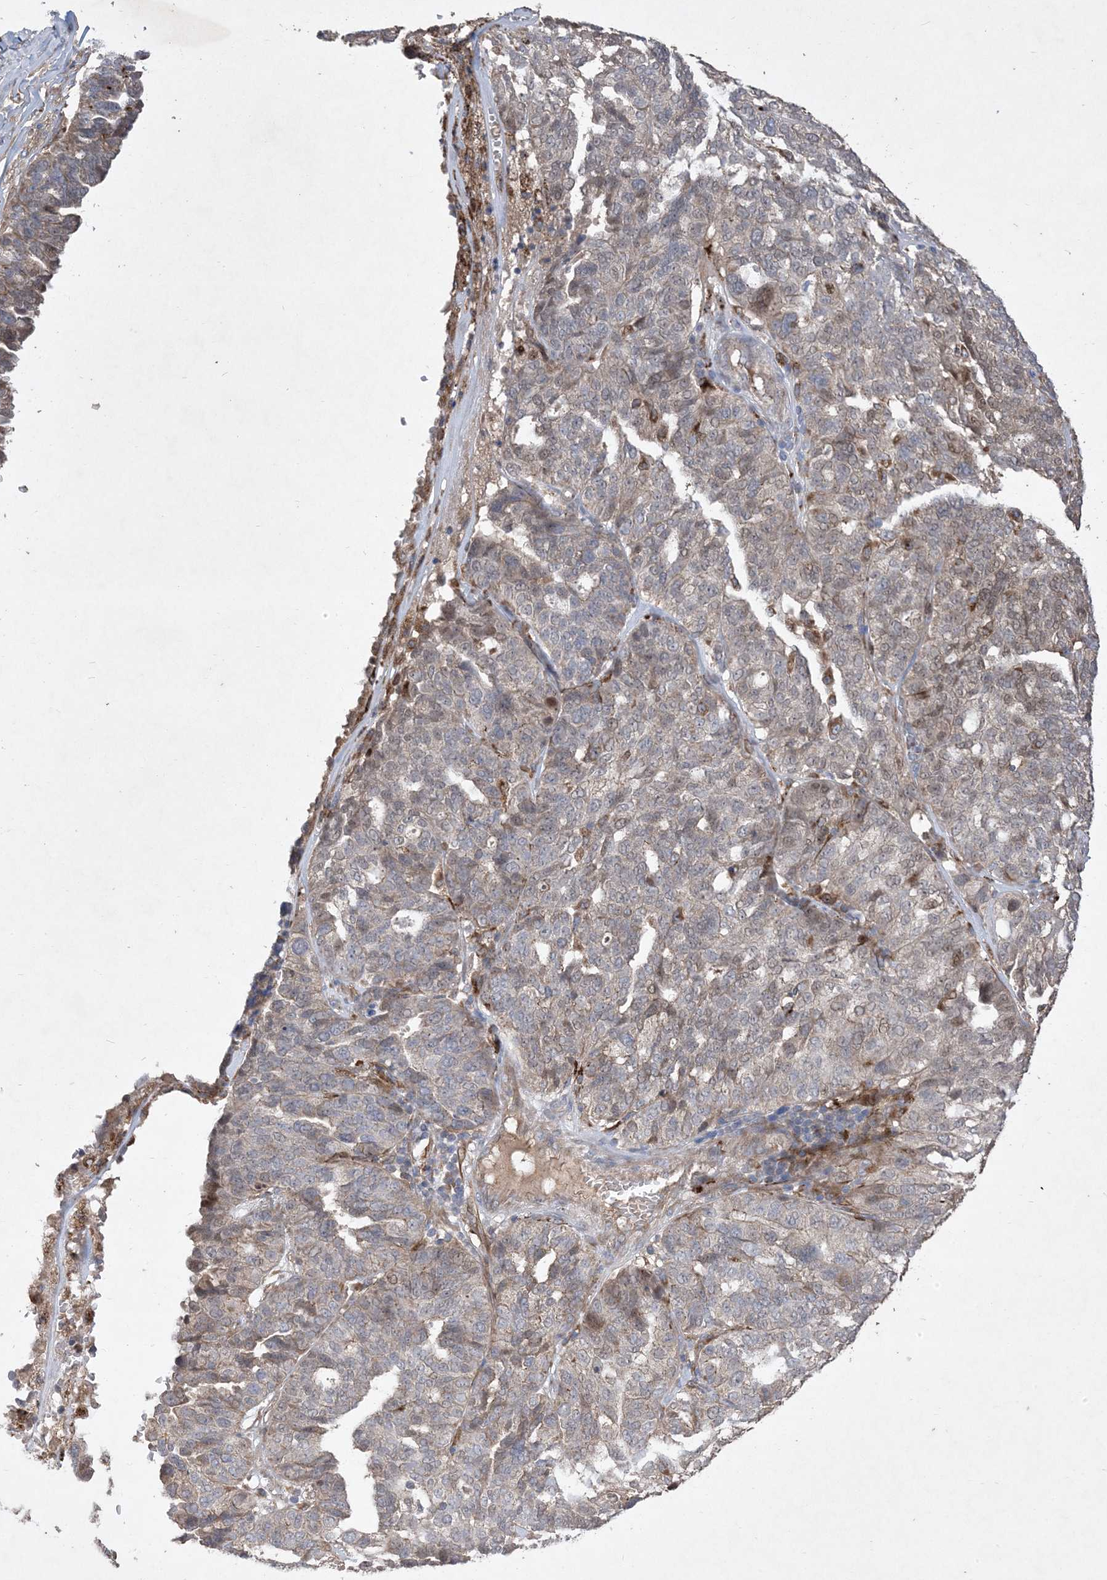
{"staining": {"intensity": "moderate", "quantity": "<25%", "location": "cytoplasmic/membranous"}, "tissue": "ovarian cancer", "cell_type": "Tumor cells", "image_type": "cancer", "snomed": [{"axis": "morphology", "description": "Cystadenocarcinoma, serous, NOS"}, {"axis": "topography", "description": "Ovary"}], "caption": "Ovarian cancer (serous cystadenocarcinoma) stained with DAB (3,3'-diaminobenzidine) IHC displays low levels of moderate cytoplasmic/membranous staining in approximately <25% of tumor cells.", "gene": "MASP2", "patient": {"sex": "female", "age": 59}}